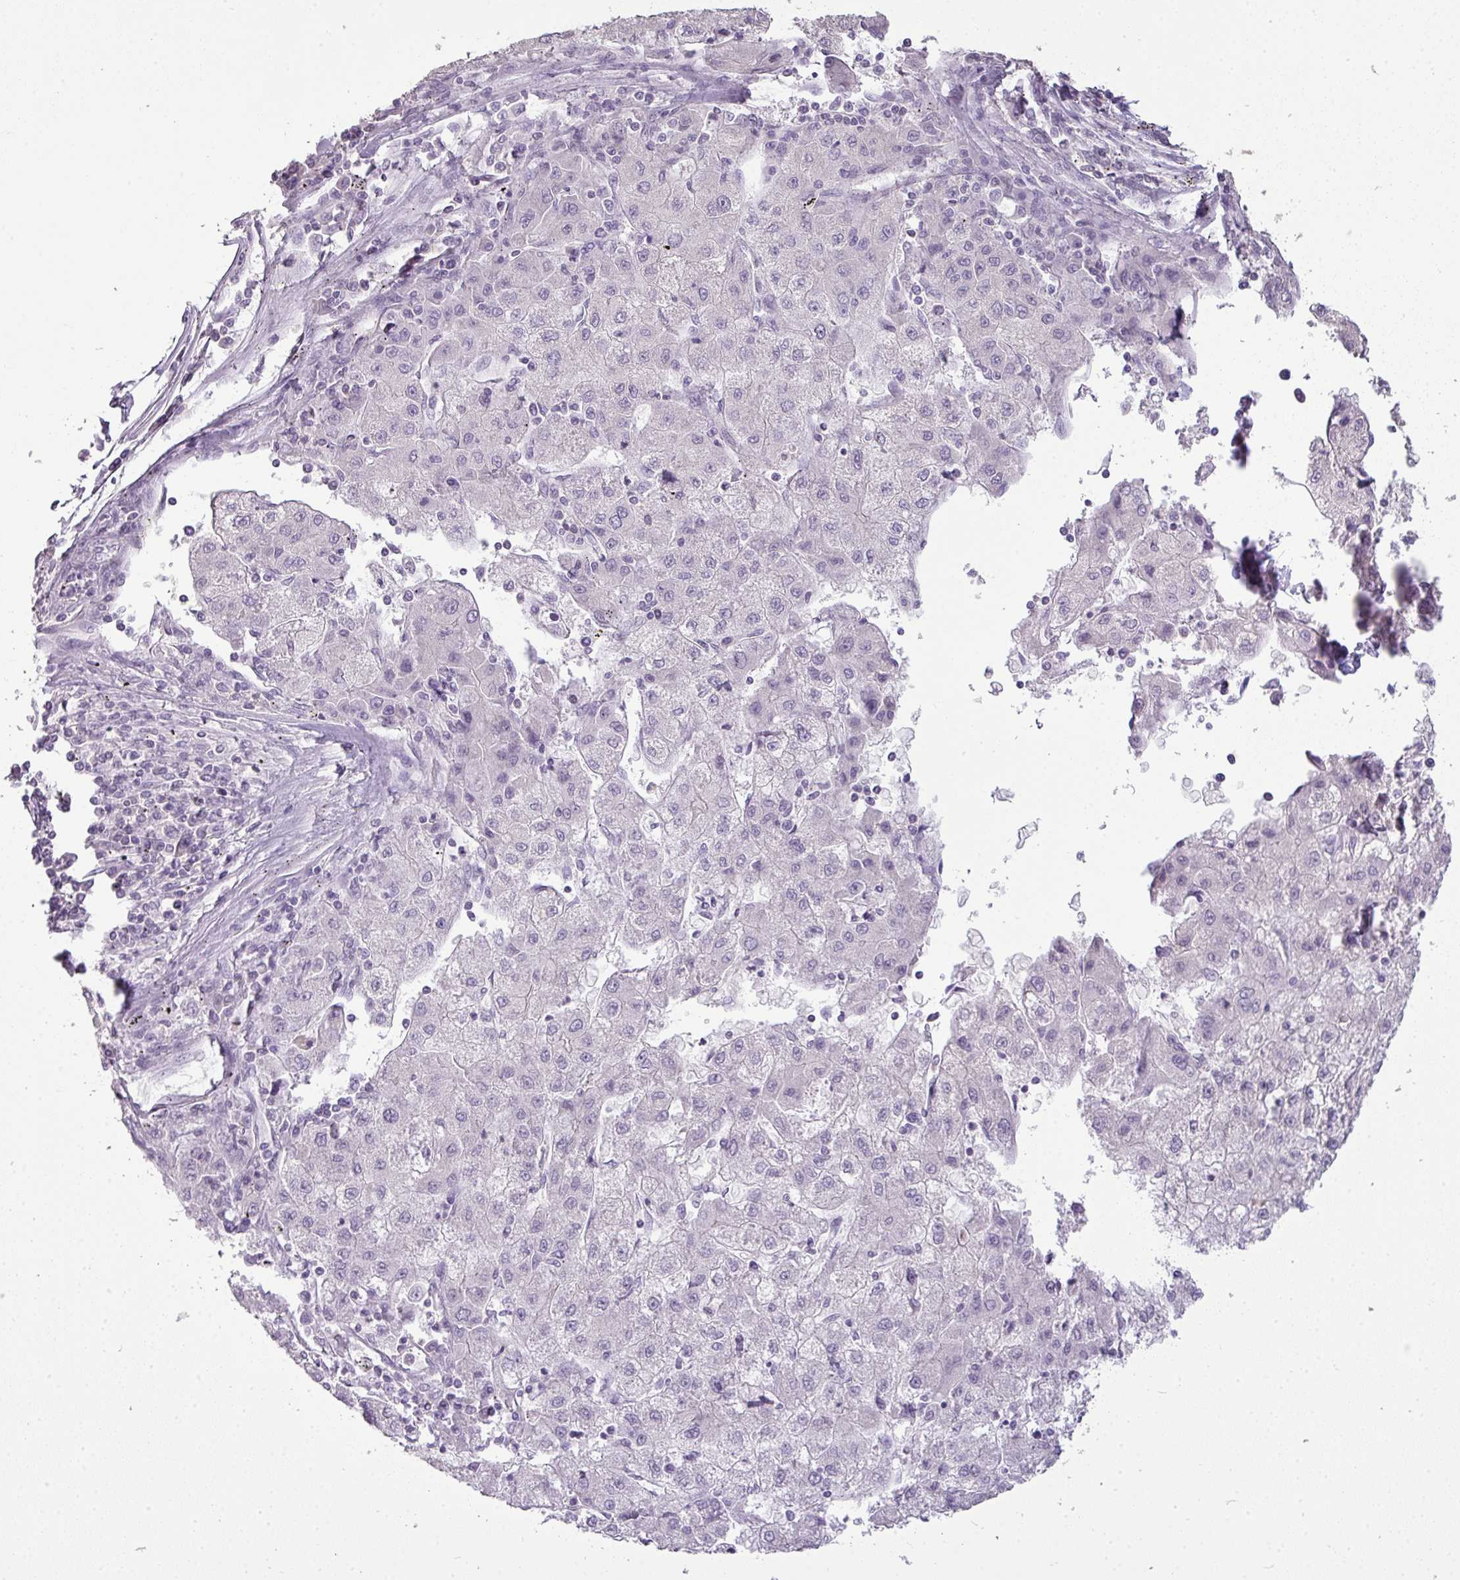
{"staining": {"intensity": "negative", "quantity": "none", "location": "none"}, "tissue": "liver cancer", "cell_type": "Tumor cells", "image_type": "cancer", "snomed": [{"axis": "morphology", "description": "Carcinoma, Hepatocellular, NOS"}, {"axis": "topography", "description": "Liver"}], "caption": "Human liver cancer stained for a protein using immunohistochemistry (IHC) reveals no expression in tumor cells.", "gene": "LY9", "patient": {"sex": "male", "age": 72}}